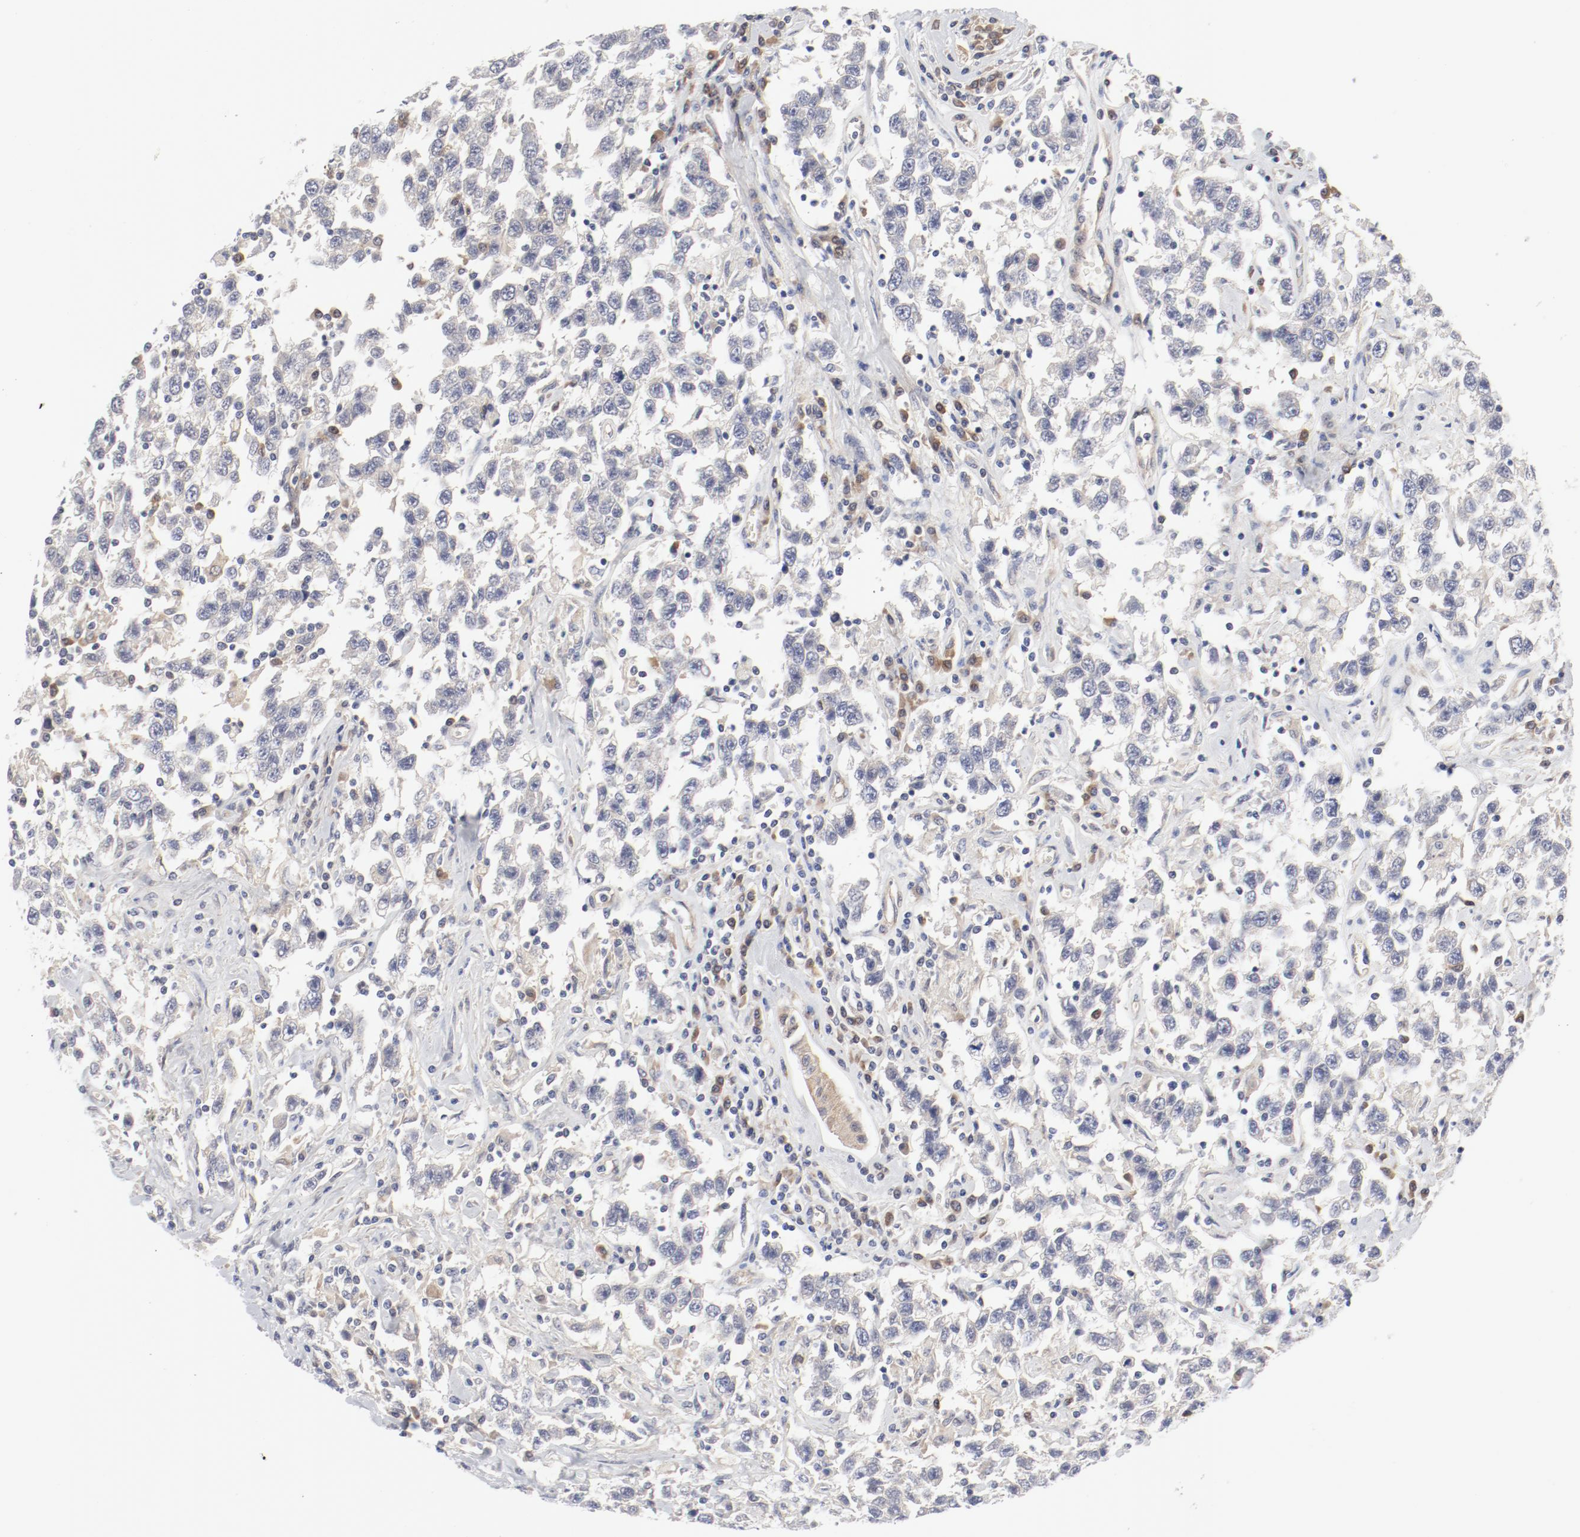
{"staining": {"intensity": "negative", "quantity": "none", "location": "none"}, "tissue": "testis cancer", "cell_type": "Tumor cells", "image_type": "cancer", "snomed": [{"axis": "morphology", "description": "Seminoma, NOS"}, {"axis": "topography", "description": "Testis"}], "caption": "Immunohistochemistry photomicrograph of human testis cancer stained for a protein (brown), which displays no staining in tumor cells. (DAB (3,3'-diaminobenzidine) IHC with hematoxylin counter stain).", "gene": "BAD", "patient": {"sex": "male", "age": 41}}